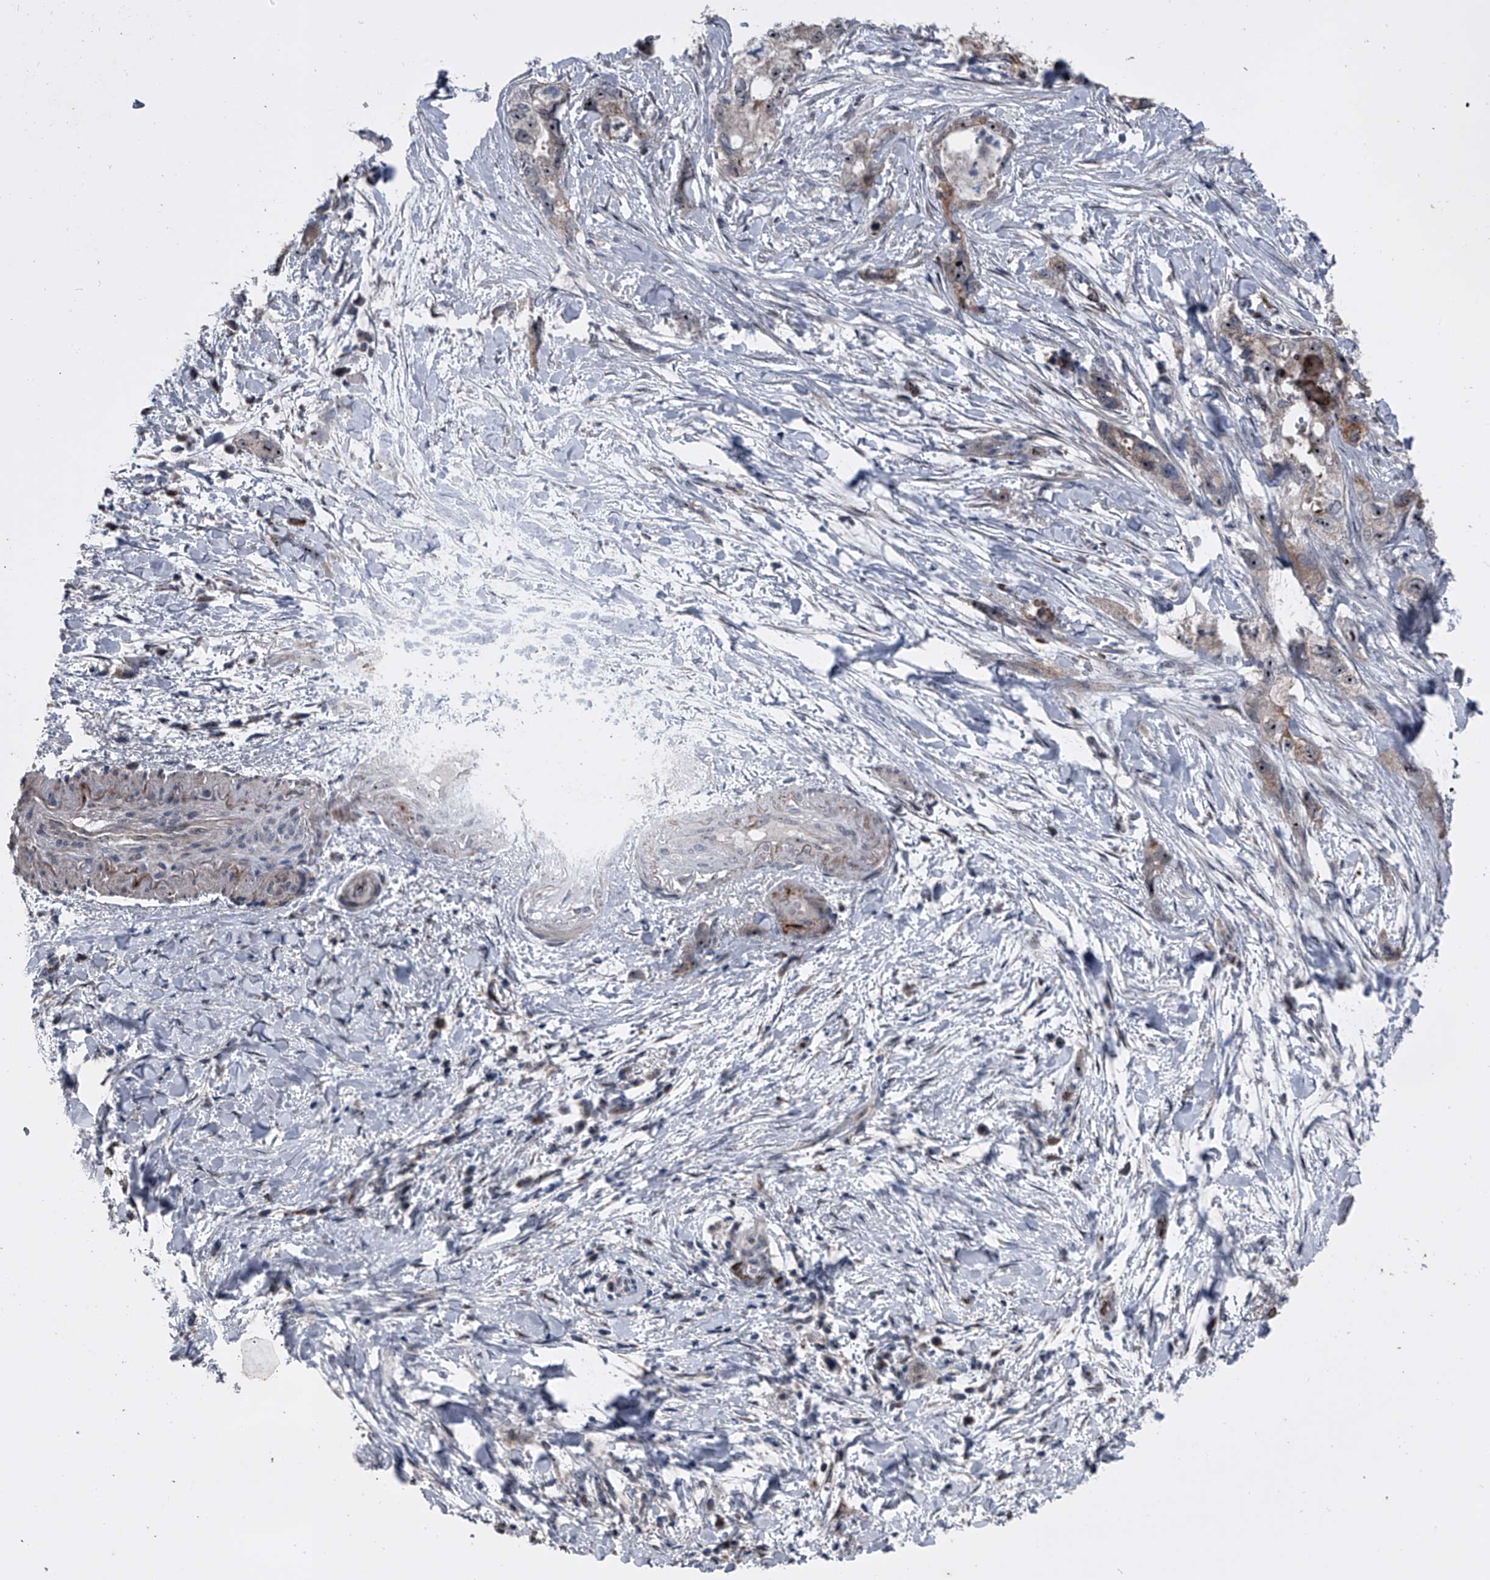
{"staining": {"intensity": "moderate", "quantity": "25%-75%", "location": "nuclear"}, "tissue": "pancreatic cancer", "cell_type": "Tumor cells", "image_type": "cancer", "snomed": [{"axis": "morphology", "description": "Adenocarcinoma, NOS"}, {"axis": "topography", "description": "Pancreas"}], "caption": "An IHC photomicrograph of tumor tissue is shown. Protein staining in brown labels moderate nuclear positivity in pancreatic cancer within tumor cells.", "gene": "CEP85L", "patient": {"sex": "female", "age": 73}}